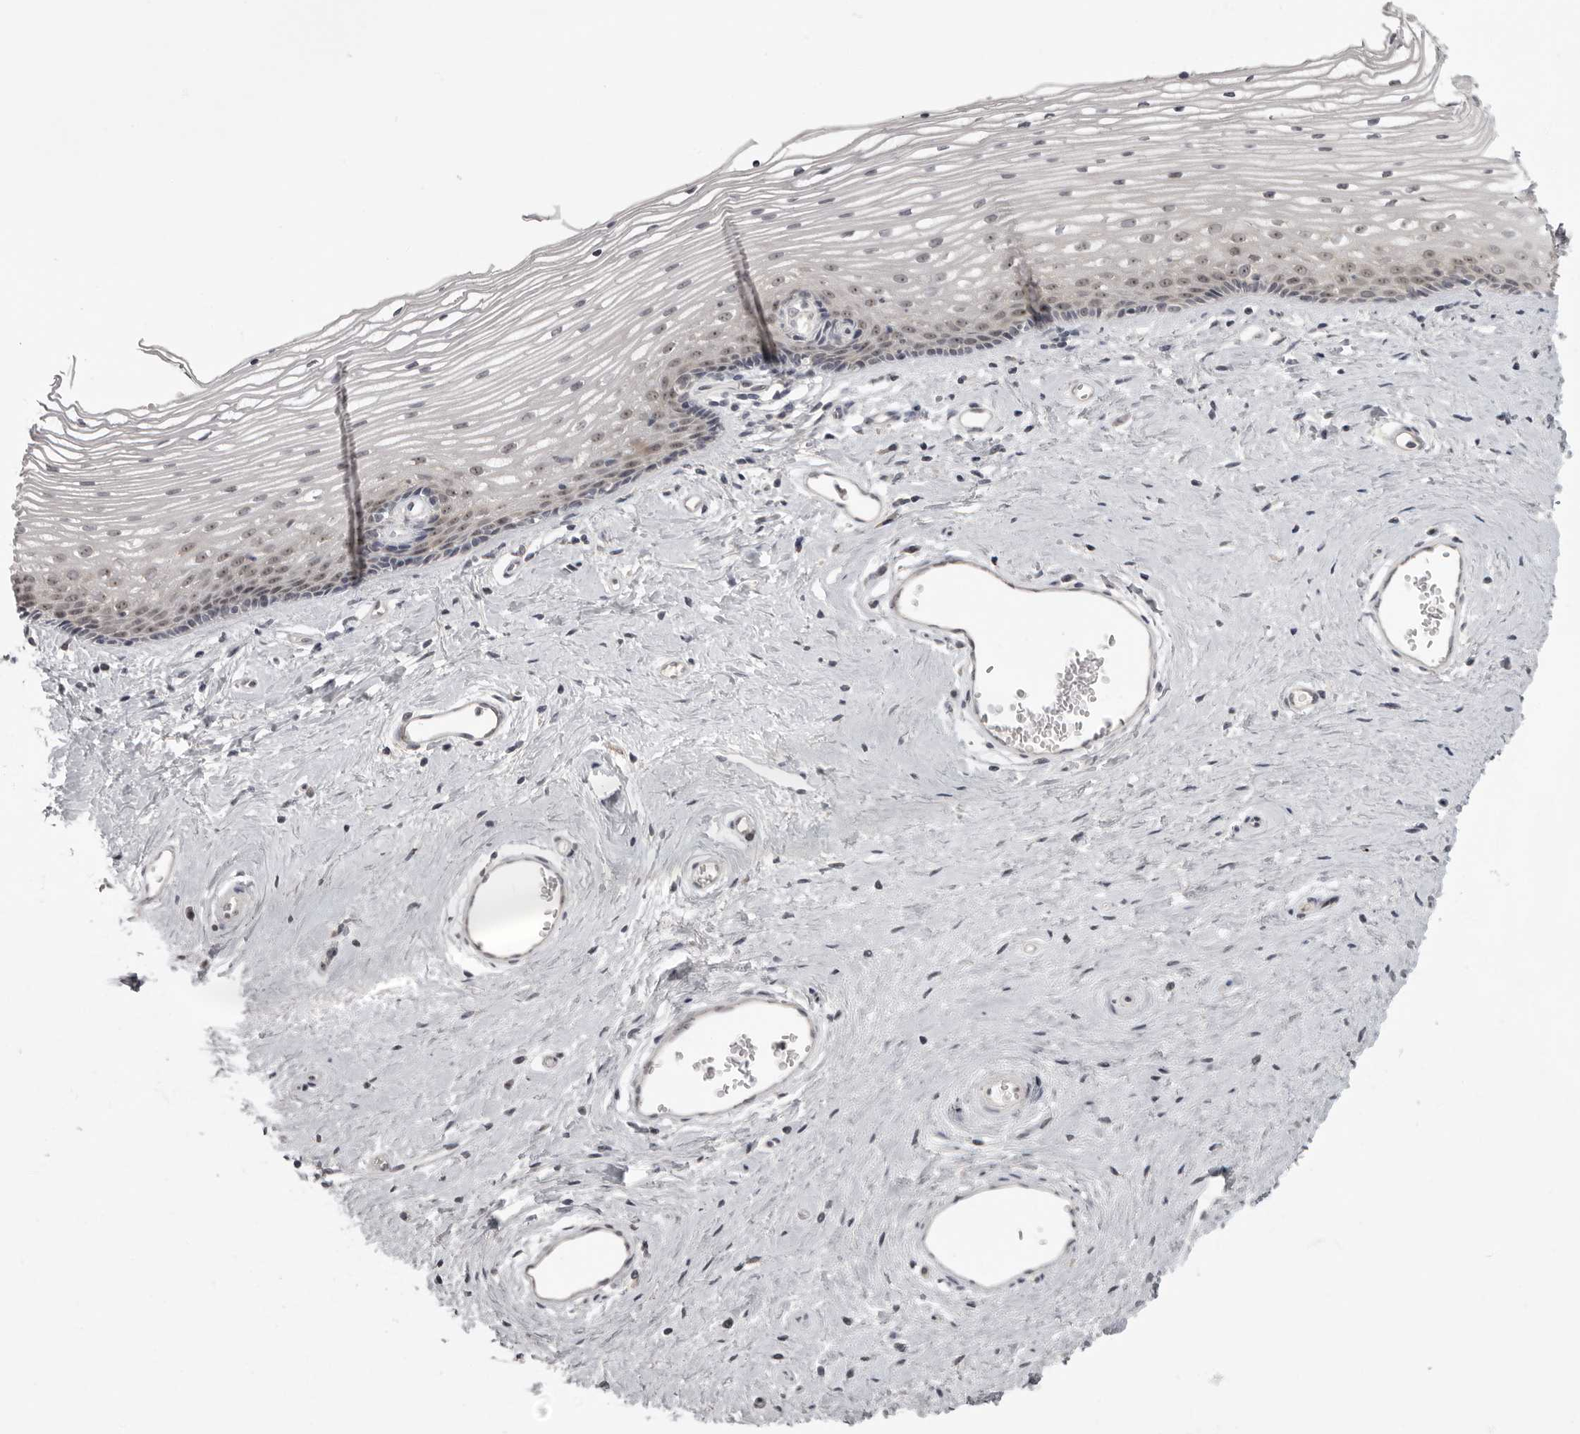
{"staining": {"intensity": "moderate", "quantity": "25%-75%", "location": "nuclear"}, "tissue": "vagina", "cell_type": "Squamous epithelial cells", "image_type": "normal", "snomed": [{"axis": "morphology", "description": "Normal tissue, NOS"}, {"axis": "topography", "description": "Vagina"}], "caption": "High-power microscopy captured an immunohistochemistry photomicrograph of unremarkable vagina, revealing moderate nuclear expression in approximately 25%-75% of squamous epithelial cells.", "gene": "MRTO4", "patient": {"sex": "female", "age": 46}}